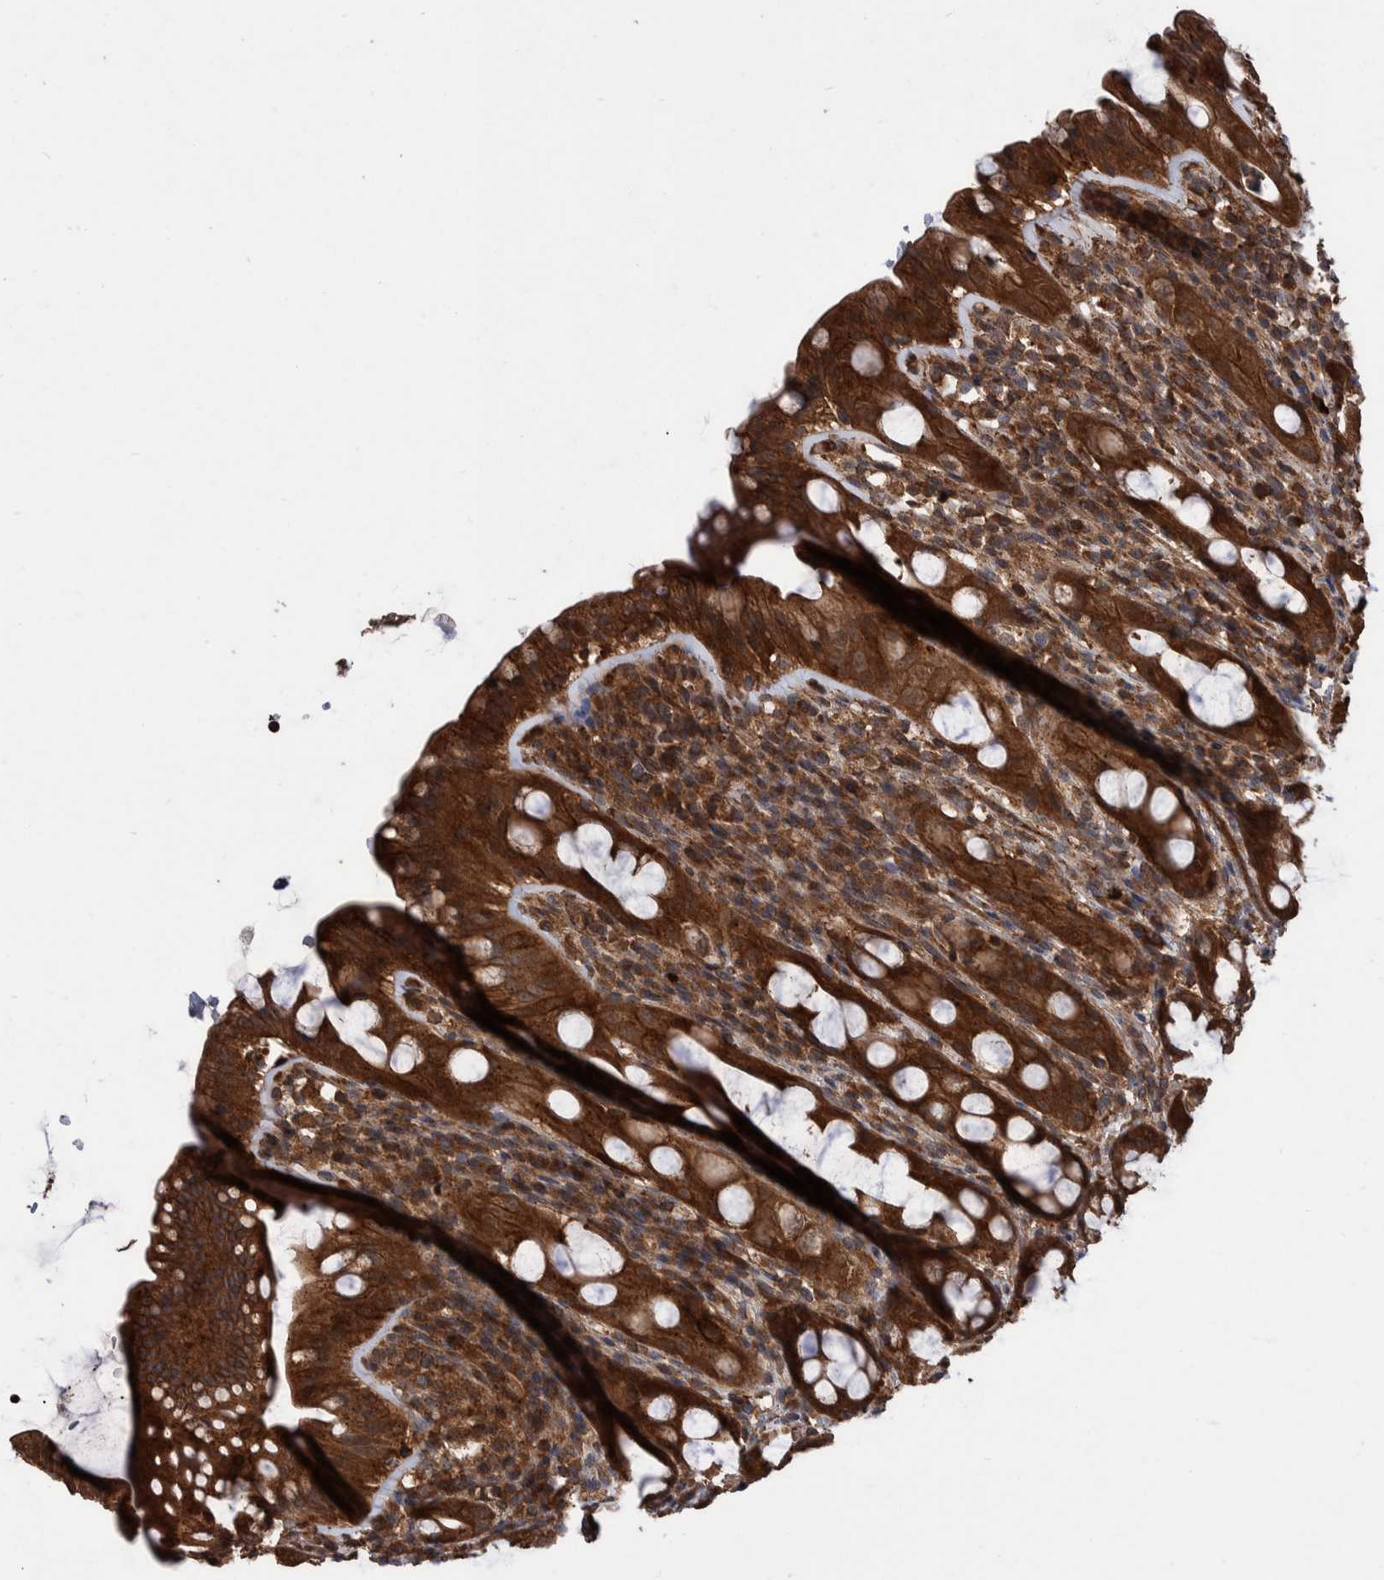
{"staining": {"intensity": "strong", "quantity": ">75%", "location": "cytoplasmic/membranous"}, "tissue": "rectum", "cell_type": "Glandular cells", "image_type": "normal", "snomed": [{"axis": "morphology", "description": "Normal tissue, NOS"}, {"axis": "topography", "description": "Rectum"}], "caption": "A brown stain labels strong cytoplasmic/membranous positivity of a protein in glandular cells of normal human rectum.", "gene": "VBP1", "patient": {"sex": "male", "age": 44}}